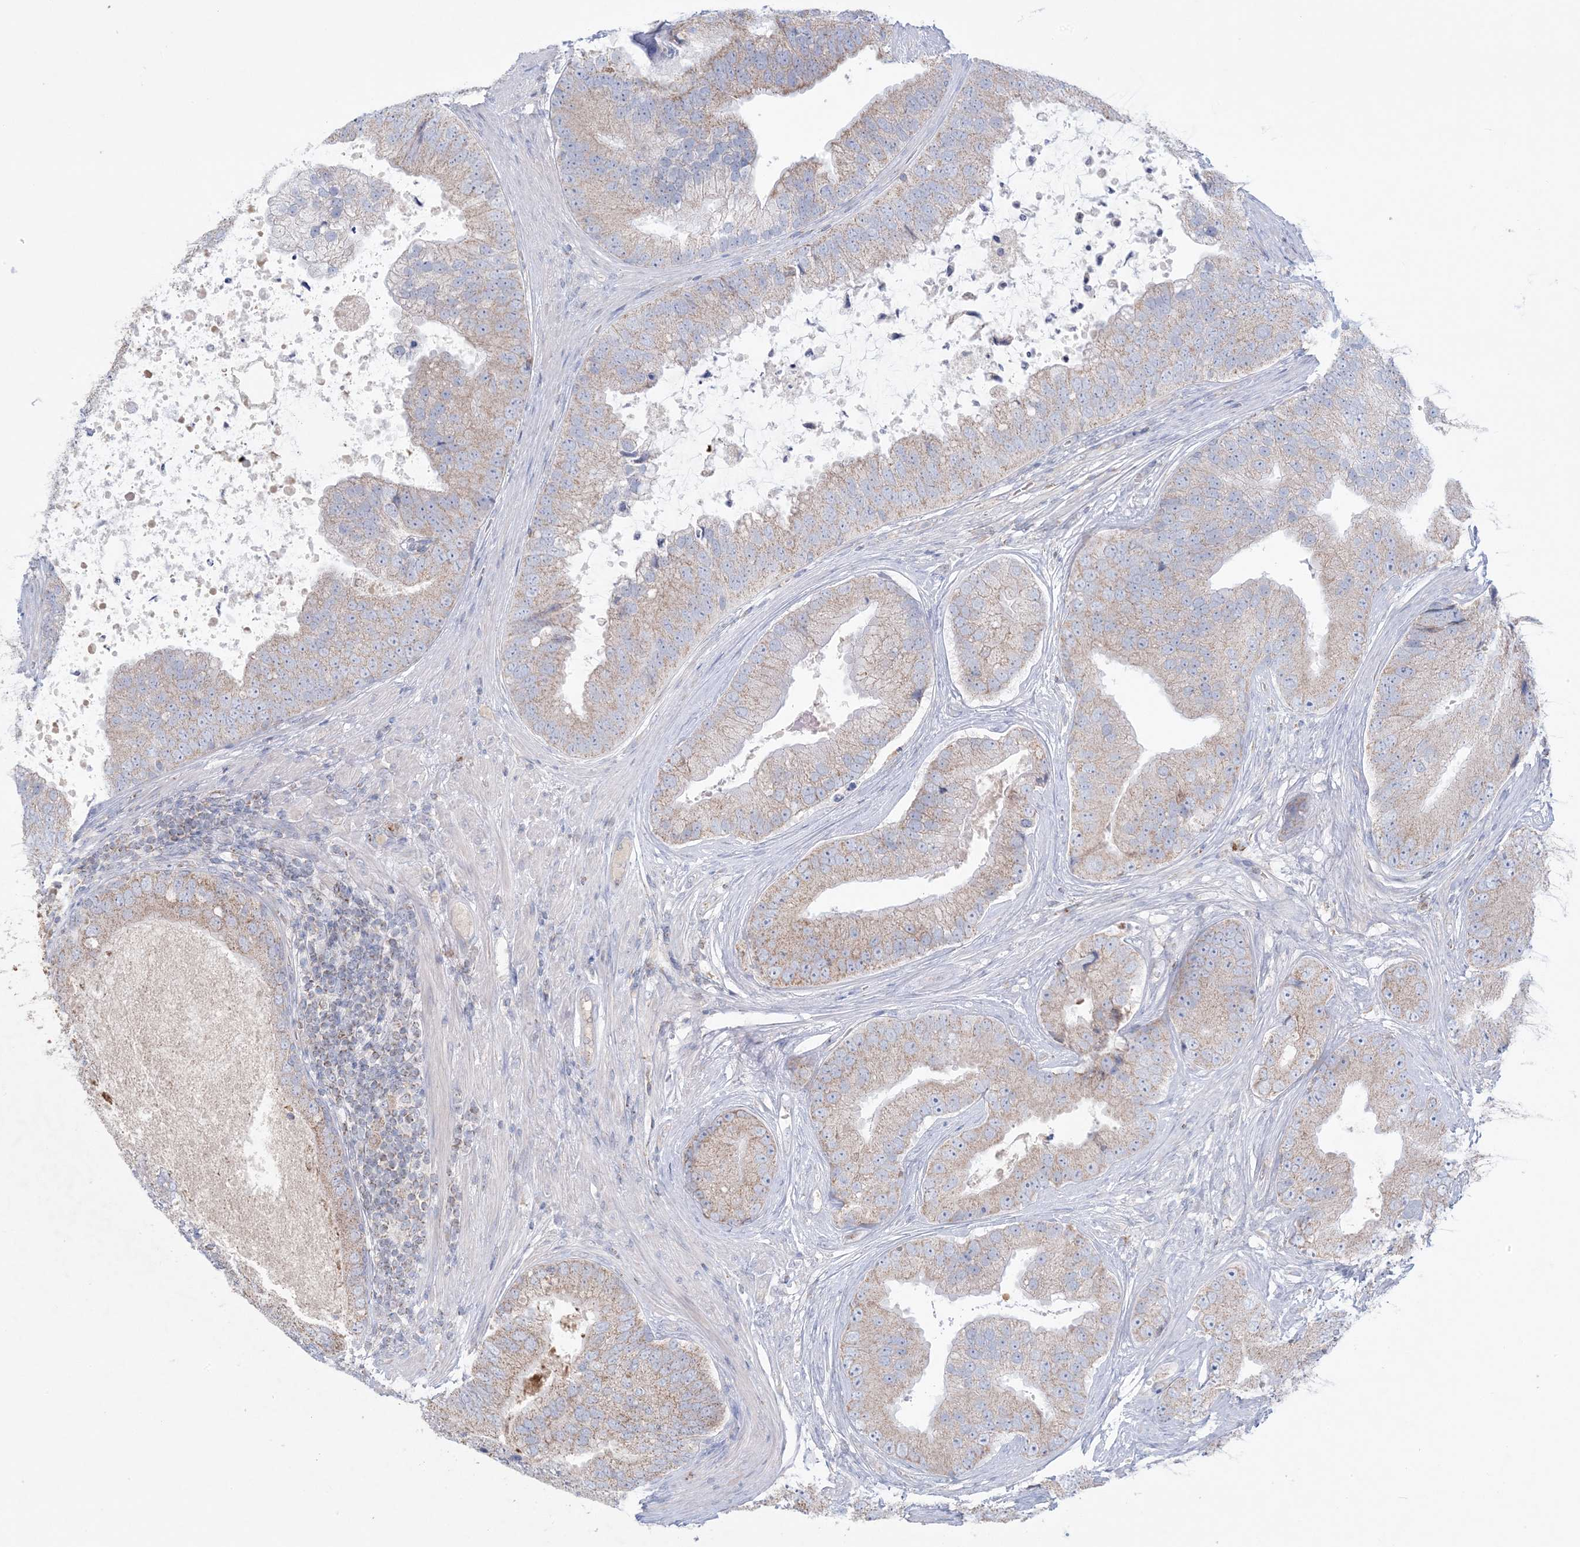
{"staining": {"intensity": "moderate", "quantity": ">75%", "location": "cytoplasmic/membranous"}, "tissue": "prostate cancer", "cell_type": "Tumor cells", "image_type": "cancer", "snomed": [{"axis": "morphology", "description": "Adenocarcinoma, High grade"}, {"axis": "topography", "description": "Prostate"}], "caption": "High-power microscopy captured an immunohistochemistry (IHC) photomicrograph of prostate cancer (high-grade adenocarcinoma), revealing moderate cytoplasmic/membranous positivity in about >75% of tumor cells. The staining is performed using DAB (3,3'-diaminobenzidine) brown chromogen to label protein expression. The nuclei are counter-stained blue using hematoxylin.", "gene": "KCTD6", "patient": {"sex": "male", "age": 70}}